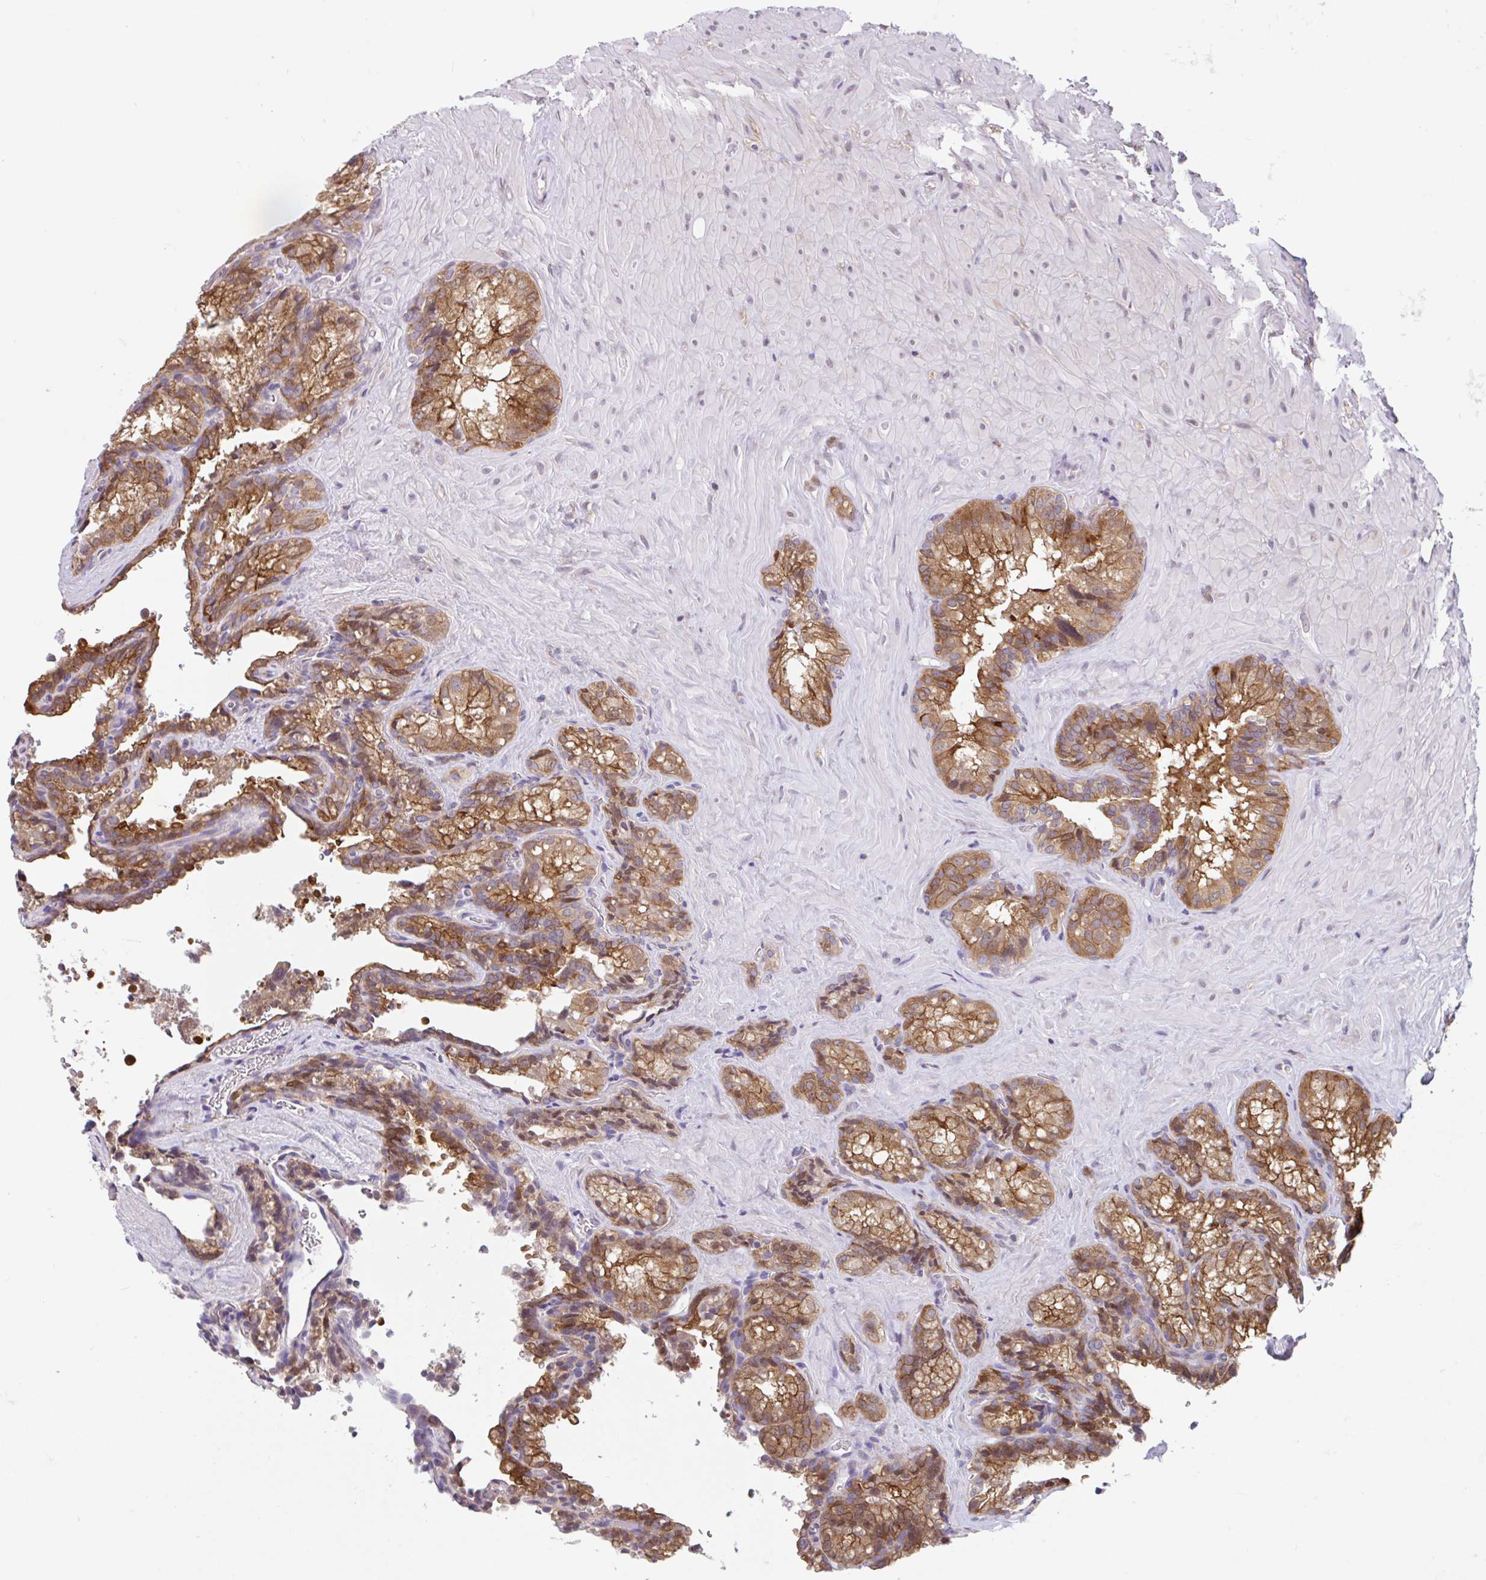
{"staining": {"intensity": "moderate", "quantity": ">75%", "location": "cytoplasmic/membranous"}, "tissue": "seminal vesicle", "cell_type": "Glandular cells", "image_type": "normal", "snomed": [{"axis": "morphology", "description": "Normal tissue, NOS"}, {"axis": "topography", "description": "Seminal veicle"}], "caption": "IHC of benign human seminal vesicle displays medium levels of moderate cytoplasmic/membranous staining in approximately >75% of glandular cells.", "gene": "RALBP1", "patient": {"sex": "male", "age": 47}}